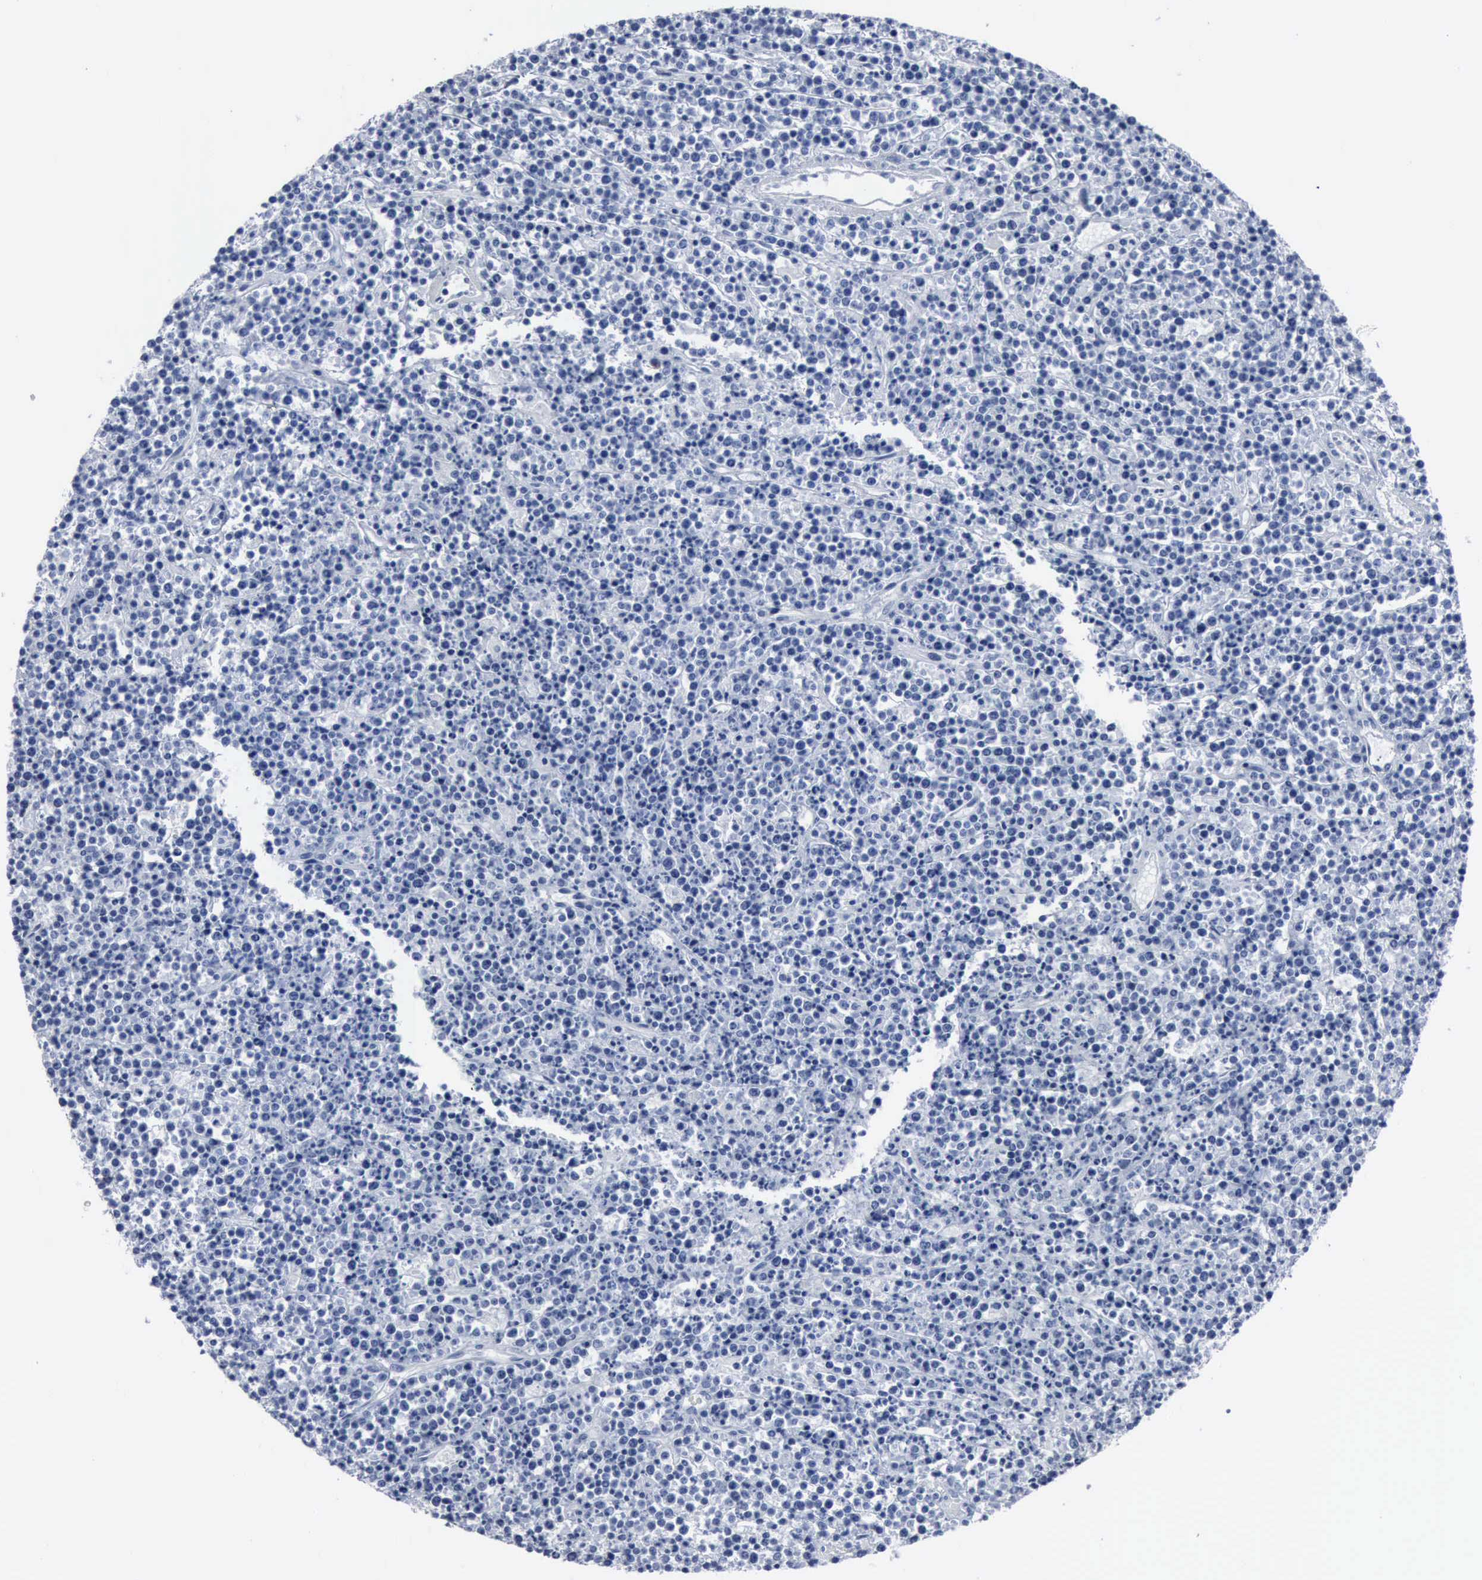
{"staining": {"intensity": "negative", "quantity": "none", "location": "none"}, "tissue": "lymphoma", "cell_type": "Tumor cells", "image_type": "cancer", "snomed": [{"axis": "morphology", "description": "Malignant lymphoma, non-Hodgkin's type, High grade"}, {"axis": "topography", "description": "Ovary"}], "caption": "High power microscopy image of an immunohistochemistry photomicrograph of lymphoma, revealing no significant staining in tumor cells.", "gene": "DMD", "patient": {"sex": "female", "age": 56}}